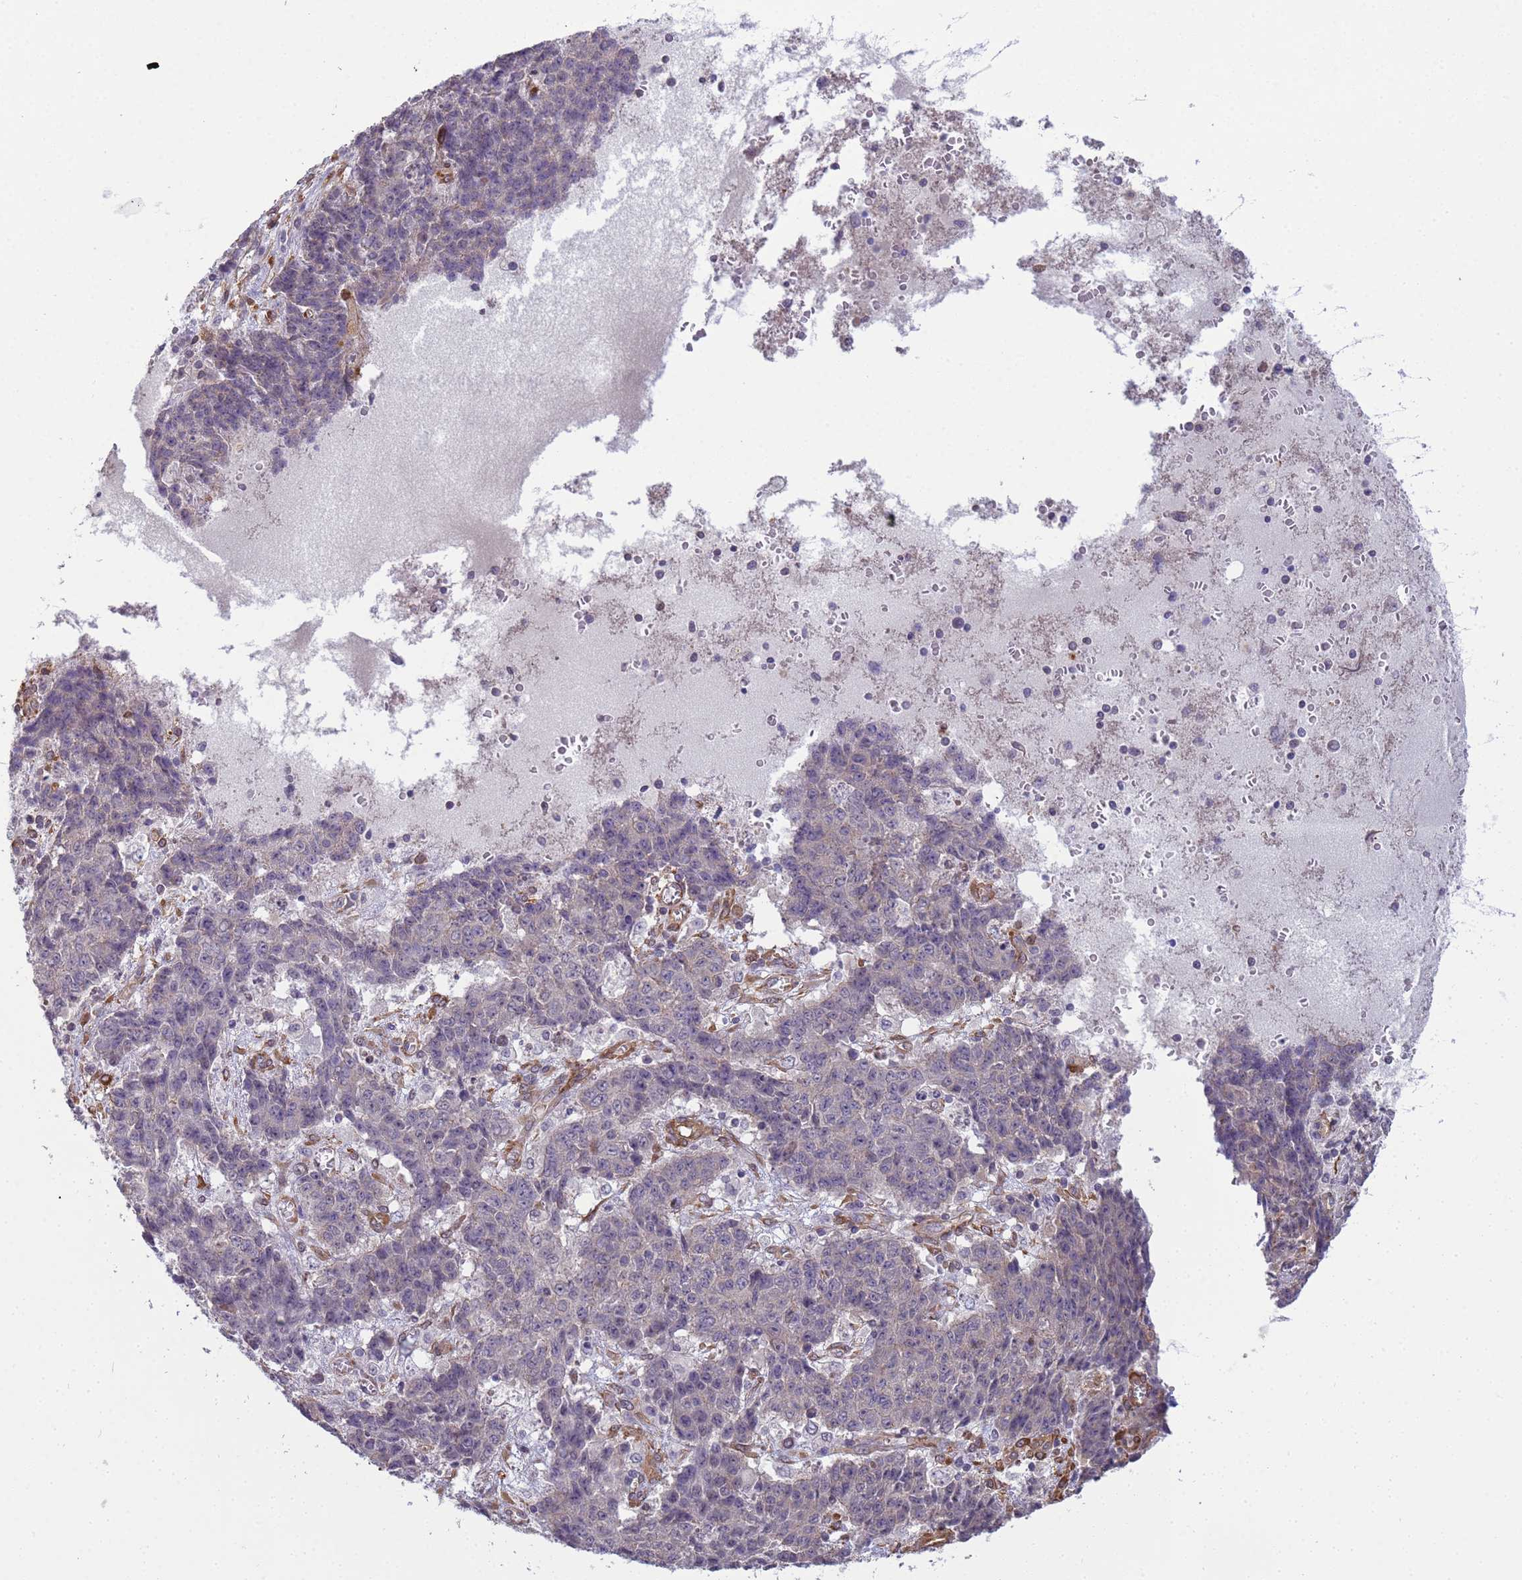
{"staining": {"intensity": "negative", "quantity": "none", "location": "none"}, "tissue": "ovarian cancer", "cell_type": "Tumor cells", "image_type": "cancer", "snomed": [{"axis": "morphology", "description": "Carcinoma, endometroid"}, {"axis": "topography", "description": "Ovary"}], "caption": "An immunohistochemistry (IHC) photomicrograph of ovarian cancer is shown. There is no staining in tumor cells of ovarian cancer.", "gene": "ITGB4", "patient": {"sex": "female", "age": 42}}